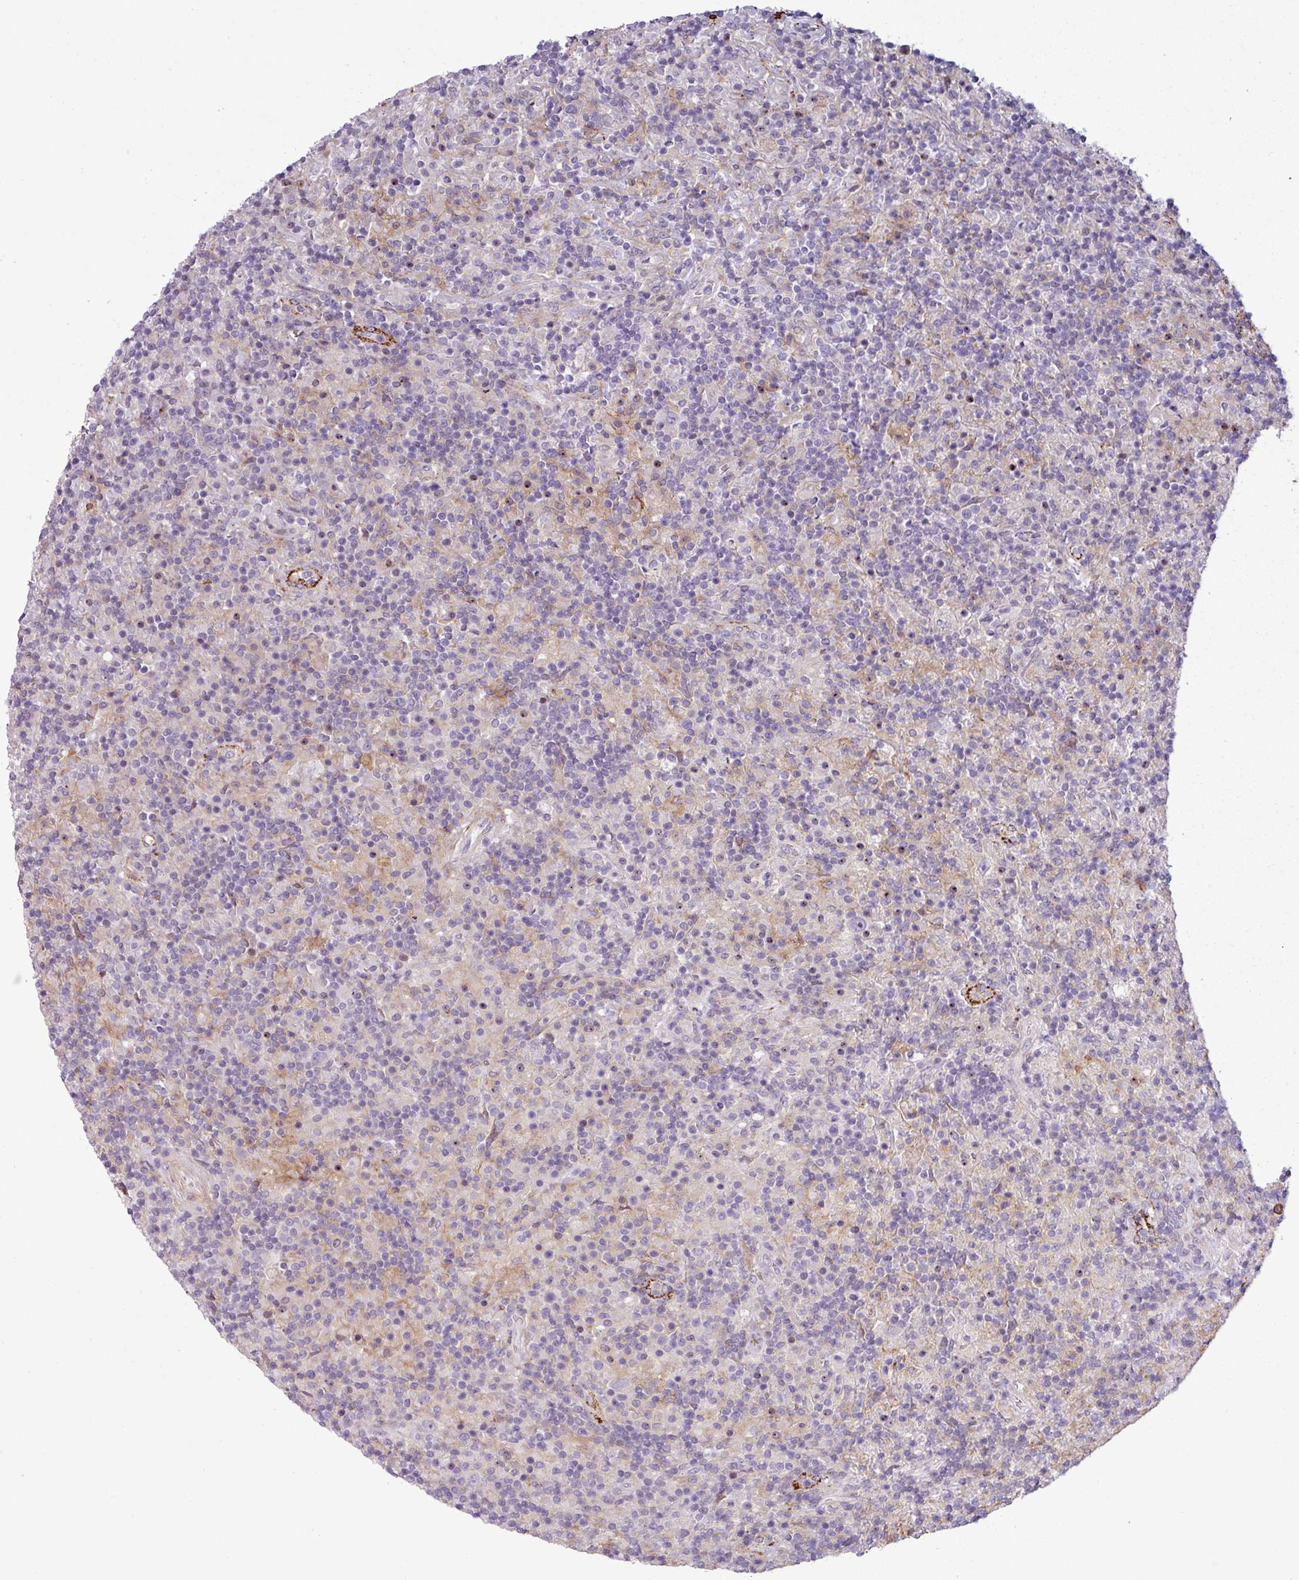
{"staining": {"intensity": "negative", "quantity": "none", "location": "none"}, "tissue": "lymphoma", "cell_type": "Tumor cells", "image_type": "cancer", "snomed": [{"axis": "morphology", "description": "Hodgkin's disease, NOS"}, {"axis": "topography", "description": "Lymph node"}], "caption": "Hodgkin's disease was stained to show a protein in brown. There is no significant positivity in tumor cells.", "gene": "COL8A1", "patient": {"sex": "male", "age": 70}}